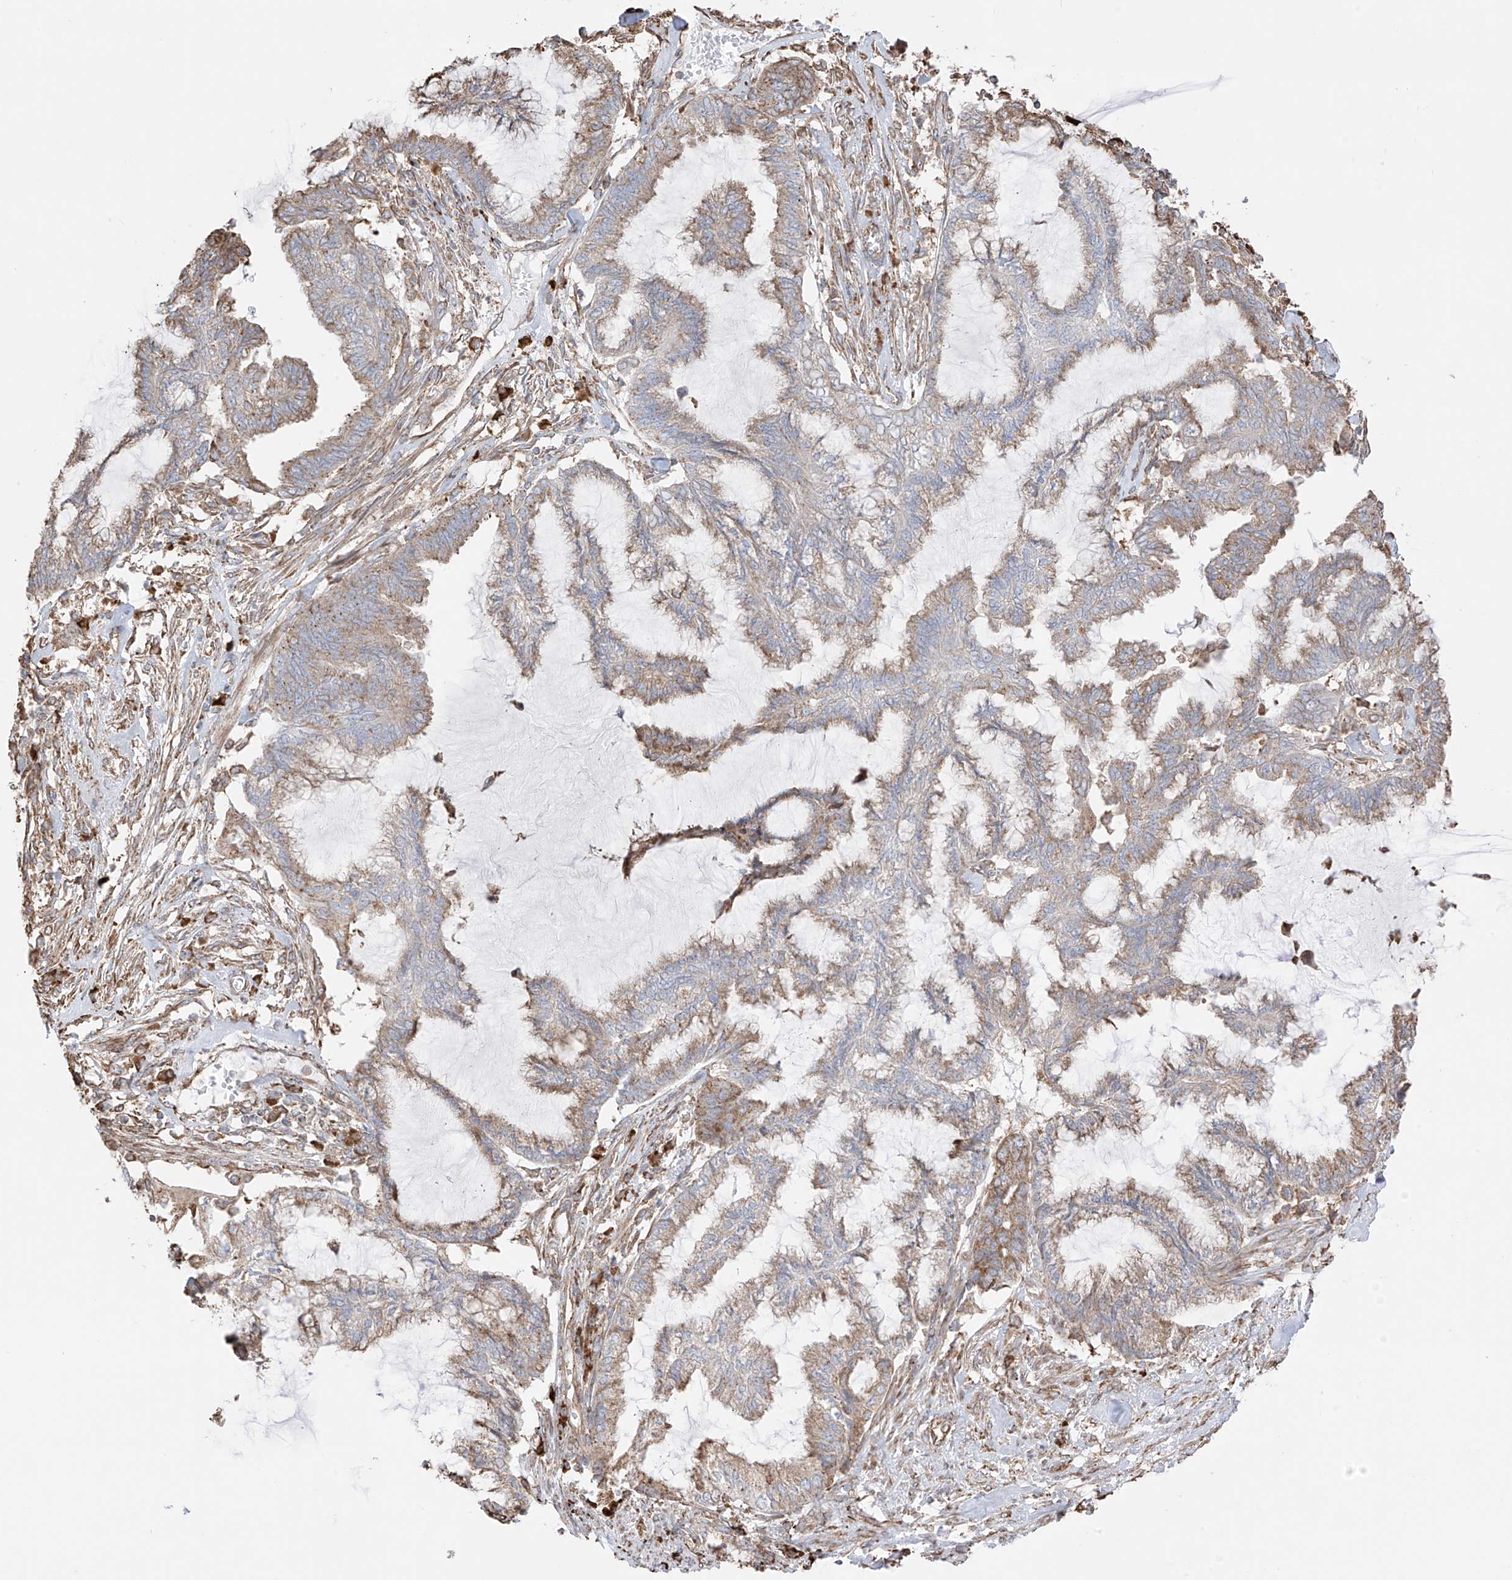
{"staining": {"intensity": "moderate", "quantity": ">75%", "location": "cytoplasmic/membranous"}, "tissue": "endometrial cancer", "cell_type": "Tumor cells", "image_type": "cancer", "snomed": [{"axis": "morphology", "description": "Adenocarcinoma, NOS"}, {"axis": "topography", "description": "Endometrium"}], "caption": "DAB immunohistochemical staining of human endometrial cancer displays moderate cytoplasmic/membranous protein positivity in approximately >75% of tumor cells.", "gene": "XKR3", "patient": {"sex": "female", "age": 86}}